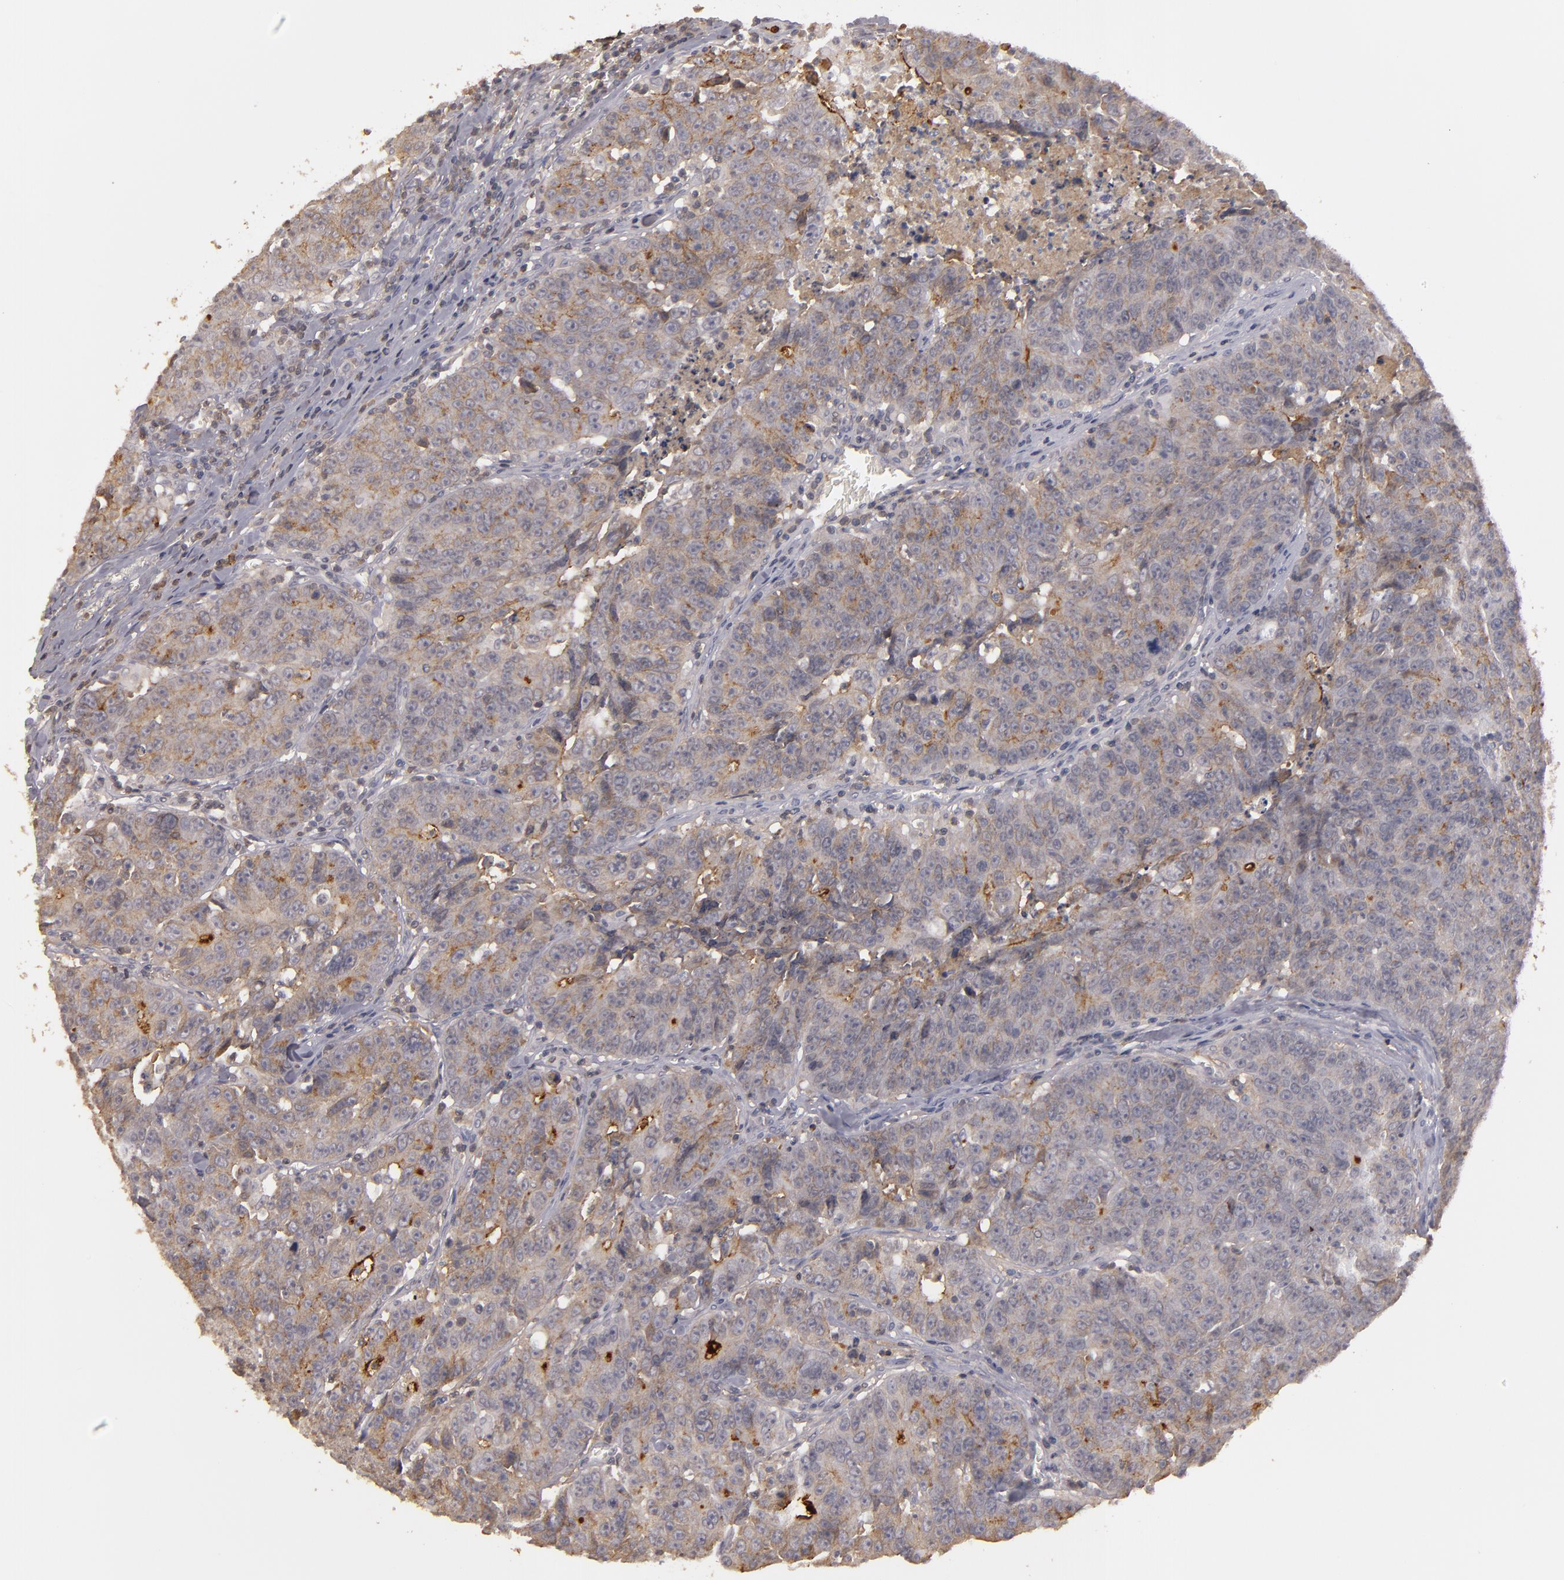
{"staining": {"intensity": "moderate", "quantity": "25%-75%", "location": "cytoplasmic/membranous"}, "tissue": "colorectal cancer", "cell_type": "Tumor cells", "image_type": "cancer", "snomed": [{"axis": "morphology", "description": "Adenocarcinoma, NOS"}, {"axis": "topography", "description": "Colon"}], "caption": "Immunohistochemical staining of human colorectal cancer demonstrates moderate cytoplasmic/membranous protein expression in about 25%-75% of tumor cells.", "gene": "MBL2", "patient": {"sex": "female", "age": 53}}